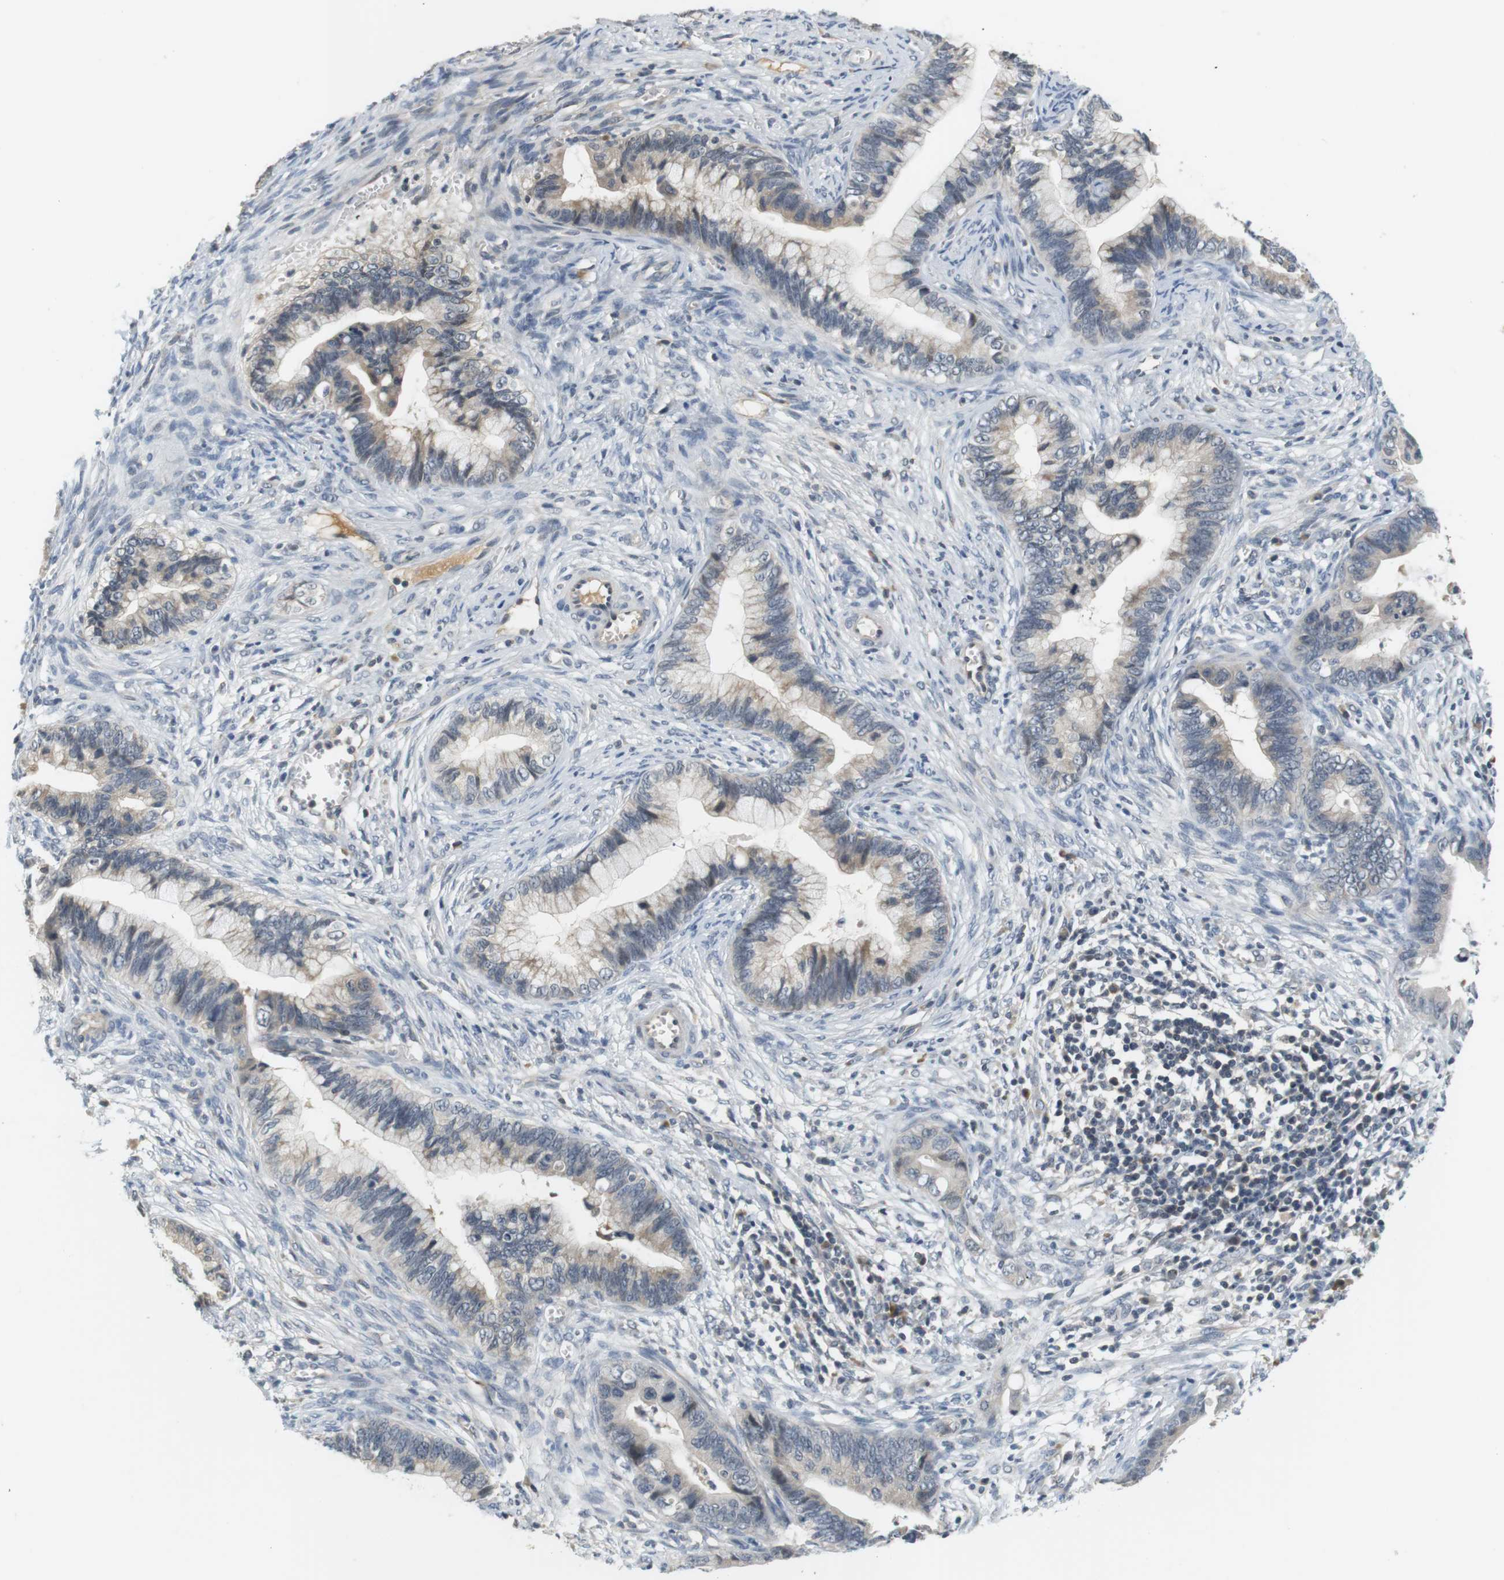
{"staining": {"intensity": "negative", "quantity": "none", "location": "none"}, "tissue": "cervical cancer", "cell_type": "Tumor cells", "image_type": "cancer", "snomed": [{"axis": "morphology", "description": "Adenocarcinoma, NOS"}, {"axis": "topography", "description": "Cervix"}], "caption": "Tumor cells are negative for protein expression in human cervical cancer.", "gene": "WNT7A", "patient": {"sex": "female", "age": 44}}